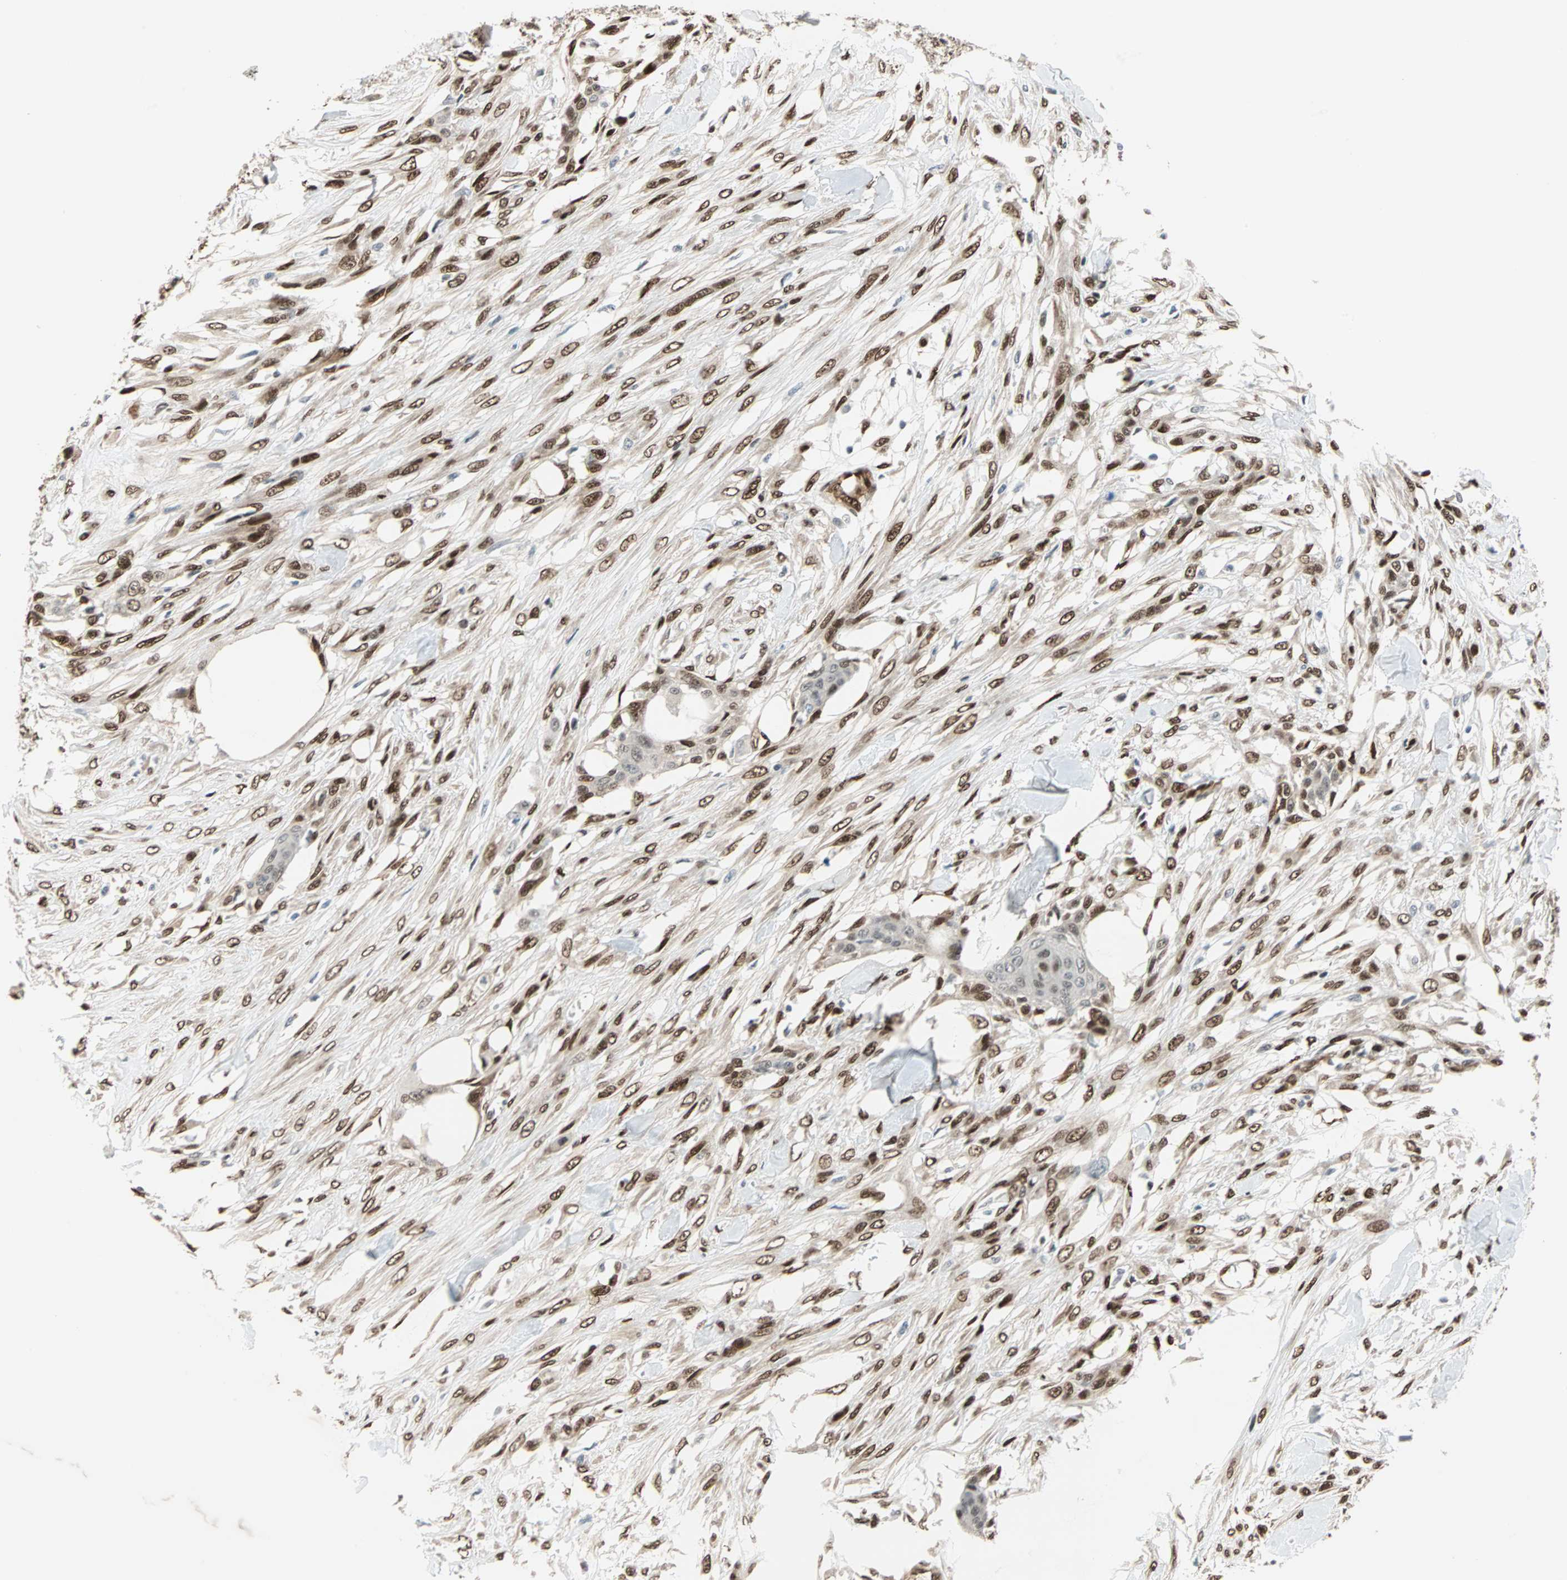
{"staining": {"intensity": "weak", "quantity": ">75%", "location": "cytoplasmic/membranous,nuclear"}, "tissue": "skin cancer", "cell_type": "Tumor cells", "image_type": "cancer", "snomed": [{"axis": "morphology", "description": "Squamous cell carcinoma, NOS"}, {"axis": "topography", "description": "Skin"}], "caption": "Skin cancer (squamous cell carcinoma) stained for a protein reveals weak cytoplasmic/membranous and nuclear positivity in tumor cells.", "gene": "WWTR1", "patient": {"sex": "female", "age": 59}}